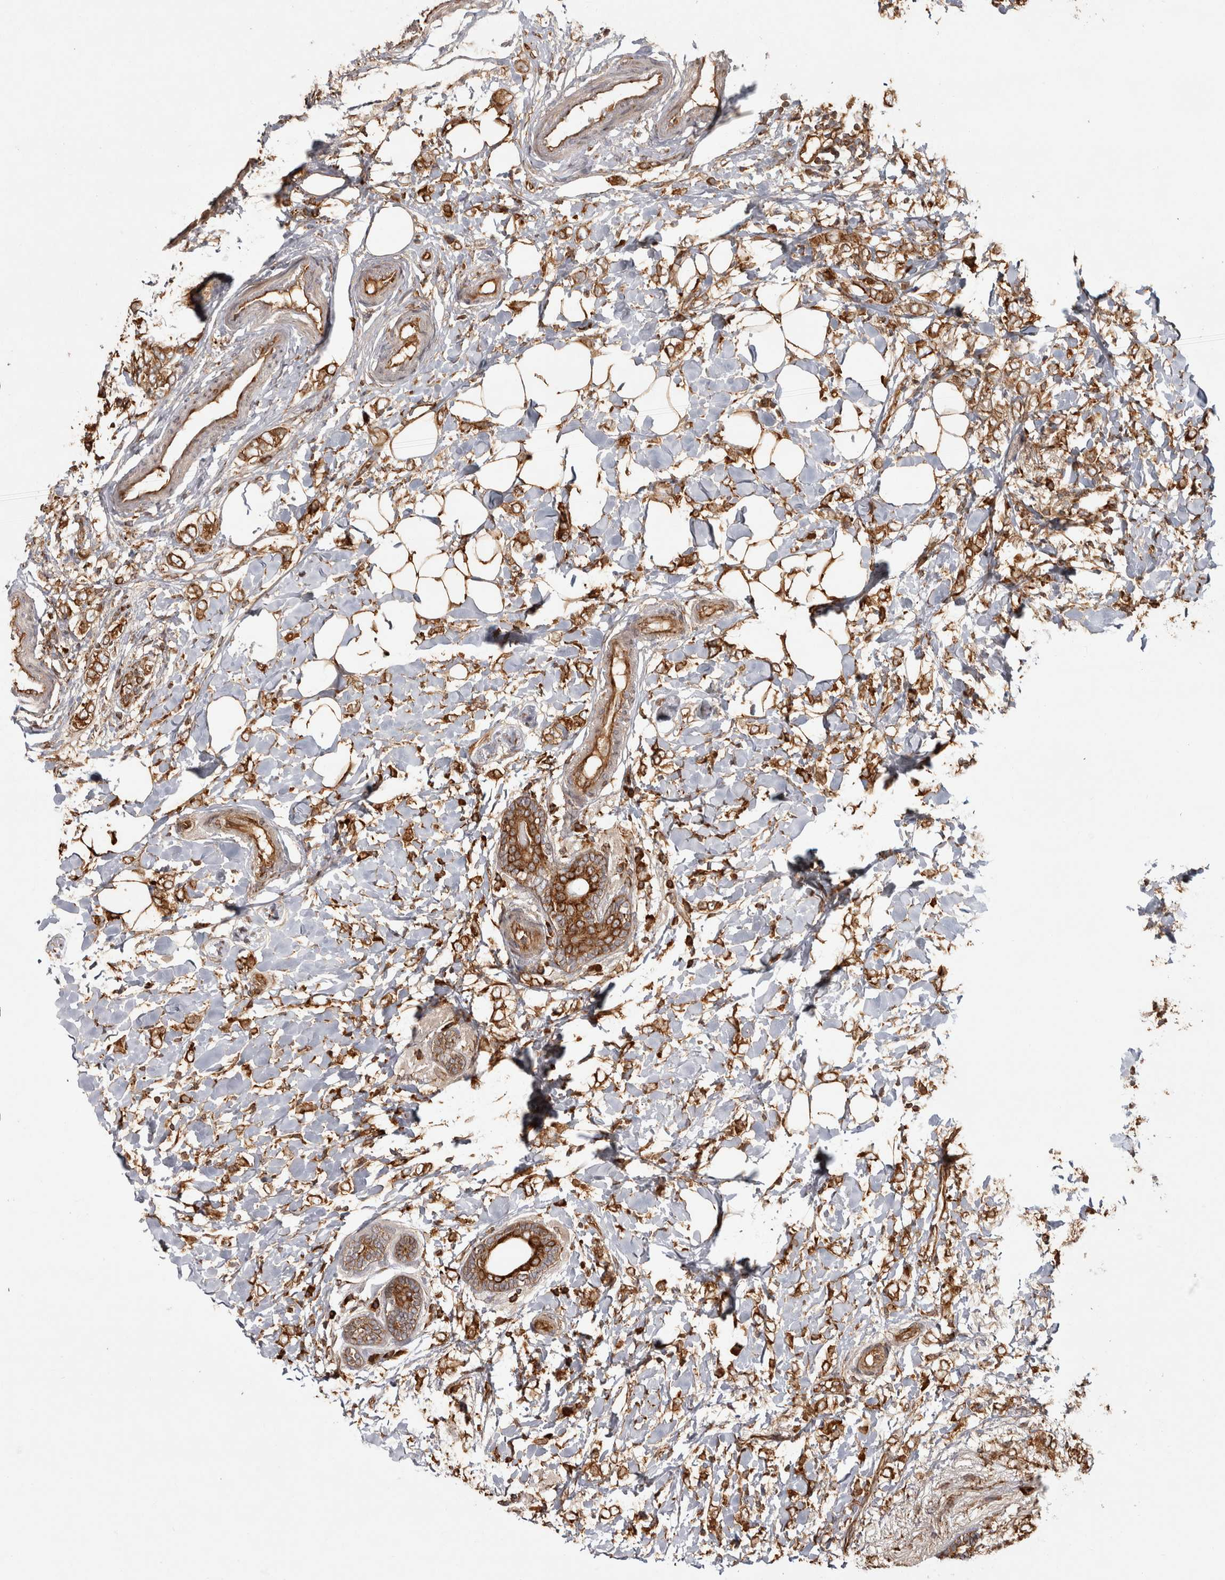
{"staining": {"intensity": "strong", "quantity": ">75%", "location": "cytoplasmic/membranous"}, "tissue": "breast cancer", "cell_type": "Tumor cells", "image_type": "cancer", "snomed": [{"axis": "morphology", "description": "Normal tissue, NOS"}, {"axis": "morphology", "description": "Lobular carcinoma"}, {"axis": "topography", "description": "Breast"}], "caption": "This image displays immunohistochemistry (IHC) staining of human breast cancer, with high strong cytoplasmic/membranous positivity in approximately >75% of tumor cells.", "gene": "CAMSAP2", "patient": {"sex": "female", "age": 47}}